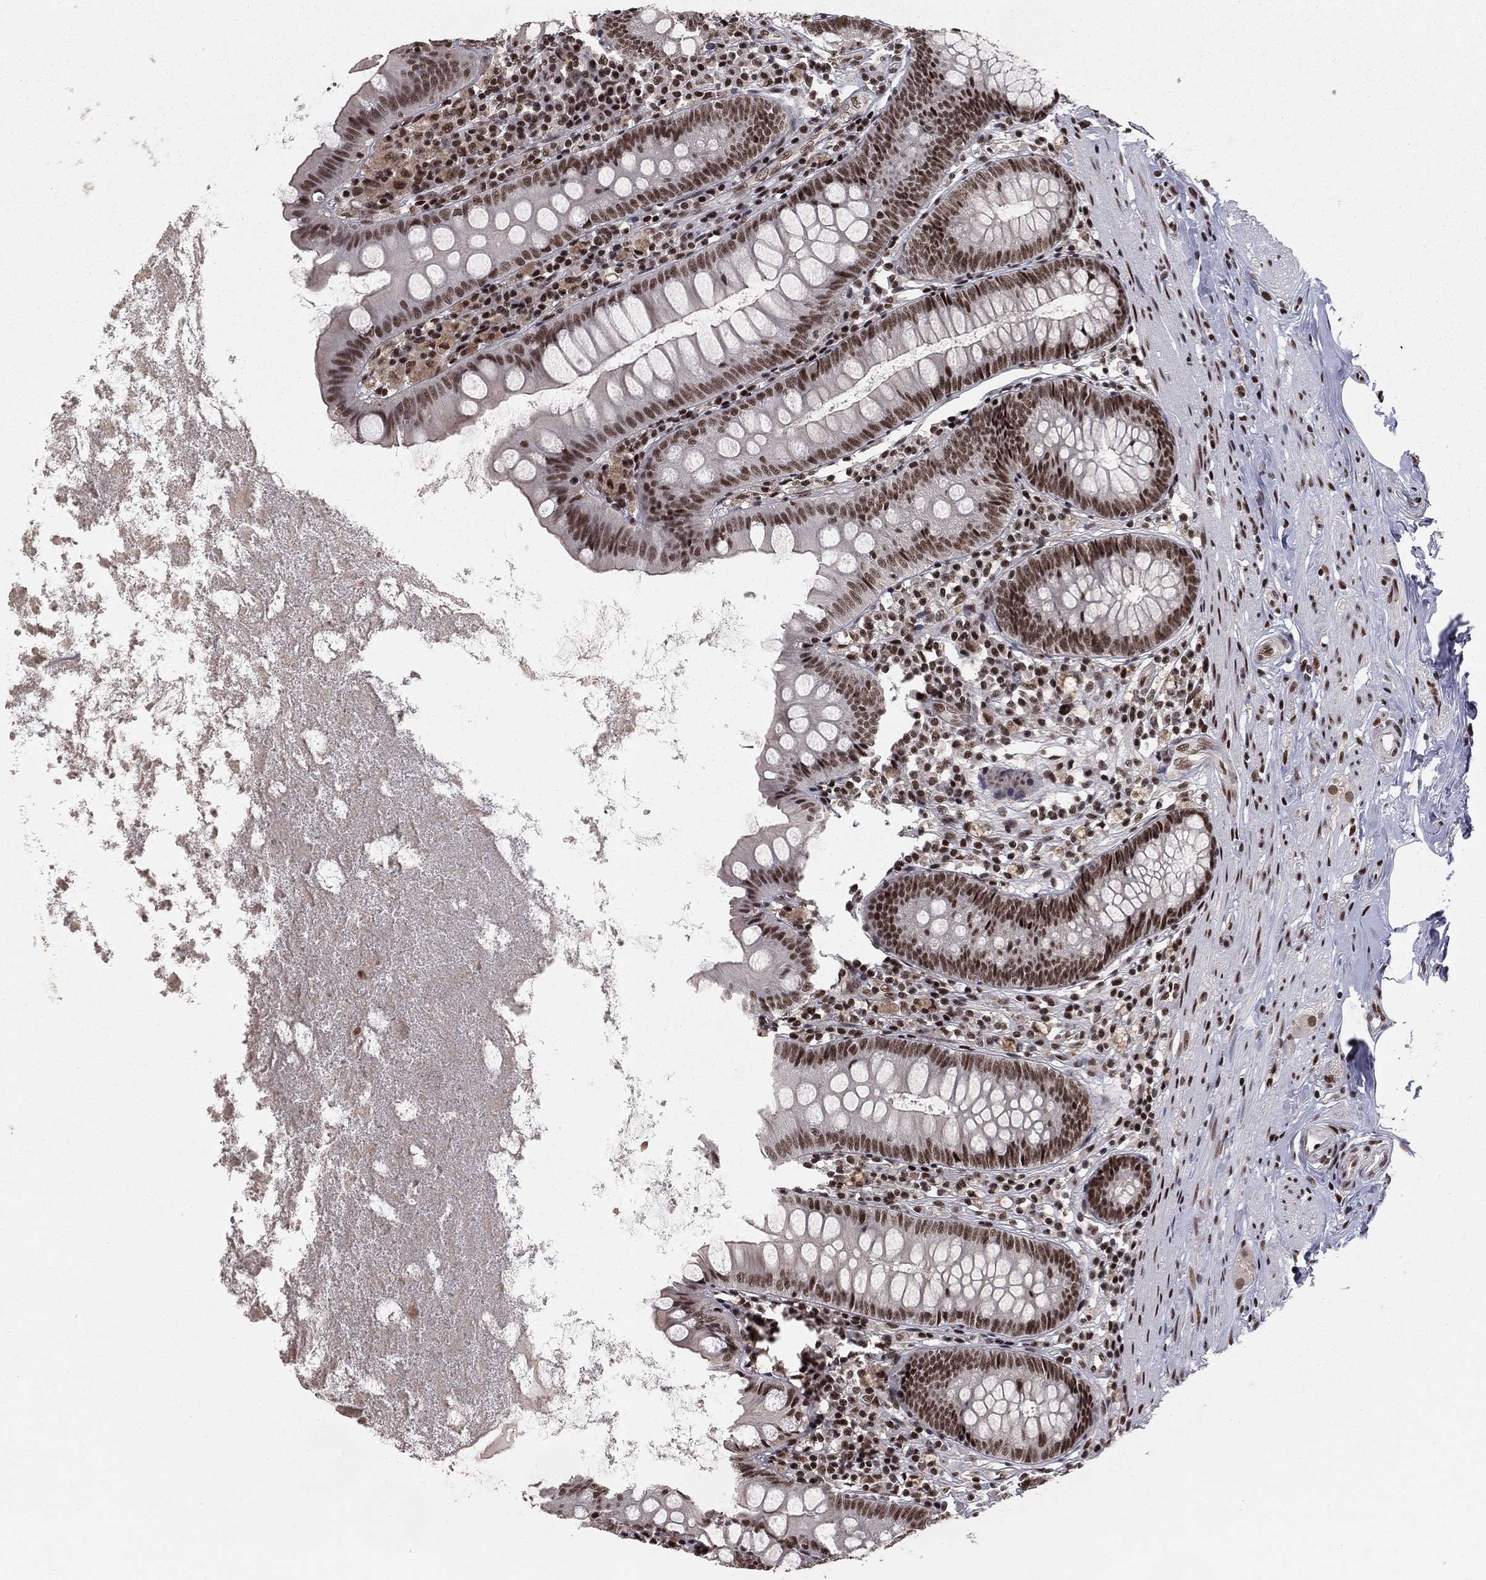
{"staining": {"intensity": "strong", "quantity": "25%-75%", "location": "nuclear"}, "tissue": "appendix", "cell_type": "Glandular cells", "image_type": "normal", "snomed": [{"axis": "morphology", "description": "Normal tissue, NOS"}, {"axis": "topography", "description": "Appendix"}], "caption": "High-magnification brightfield microscopy of unremarkable appendix stained with DAB (3,3'-diaminobenzidine) (brown) and counterstained with hematoxylin (blue). glandular cells exhibit strong nuclear positivity is appreciated in about25%-75% of cells.", "gene": "NFYB", "patient": {"sex": "female", "age": 82}}